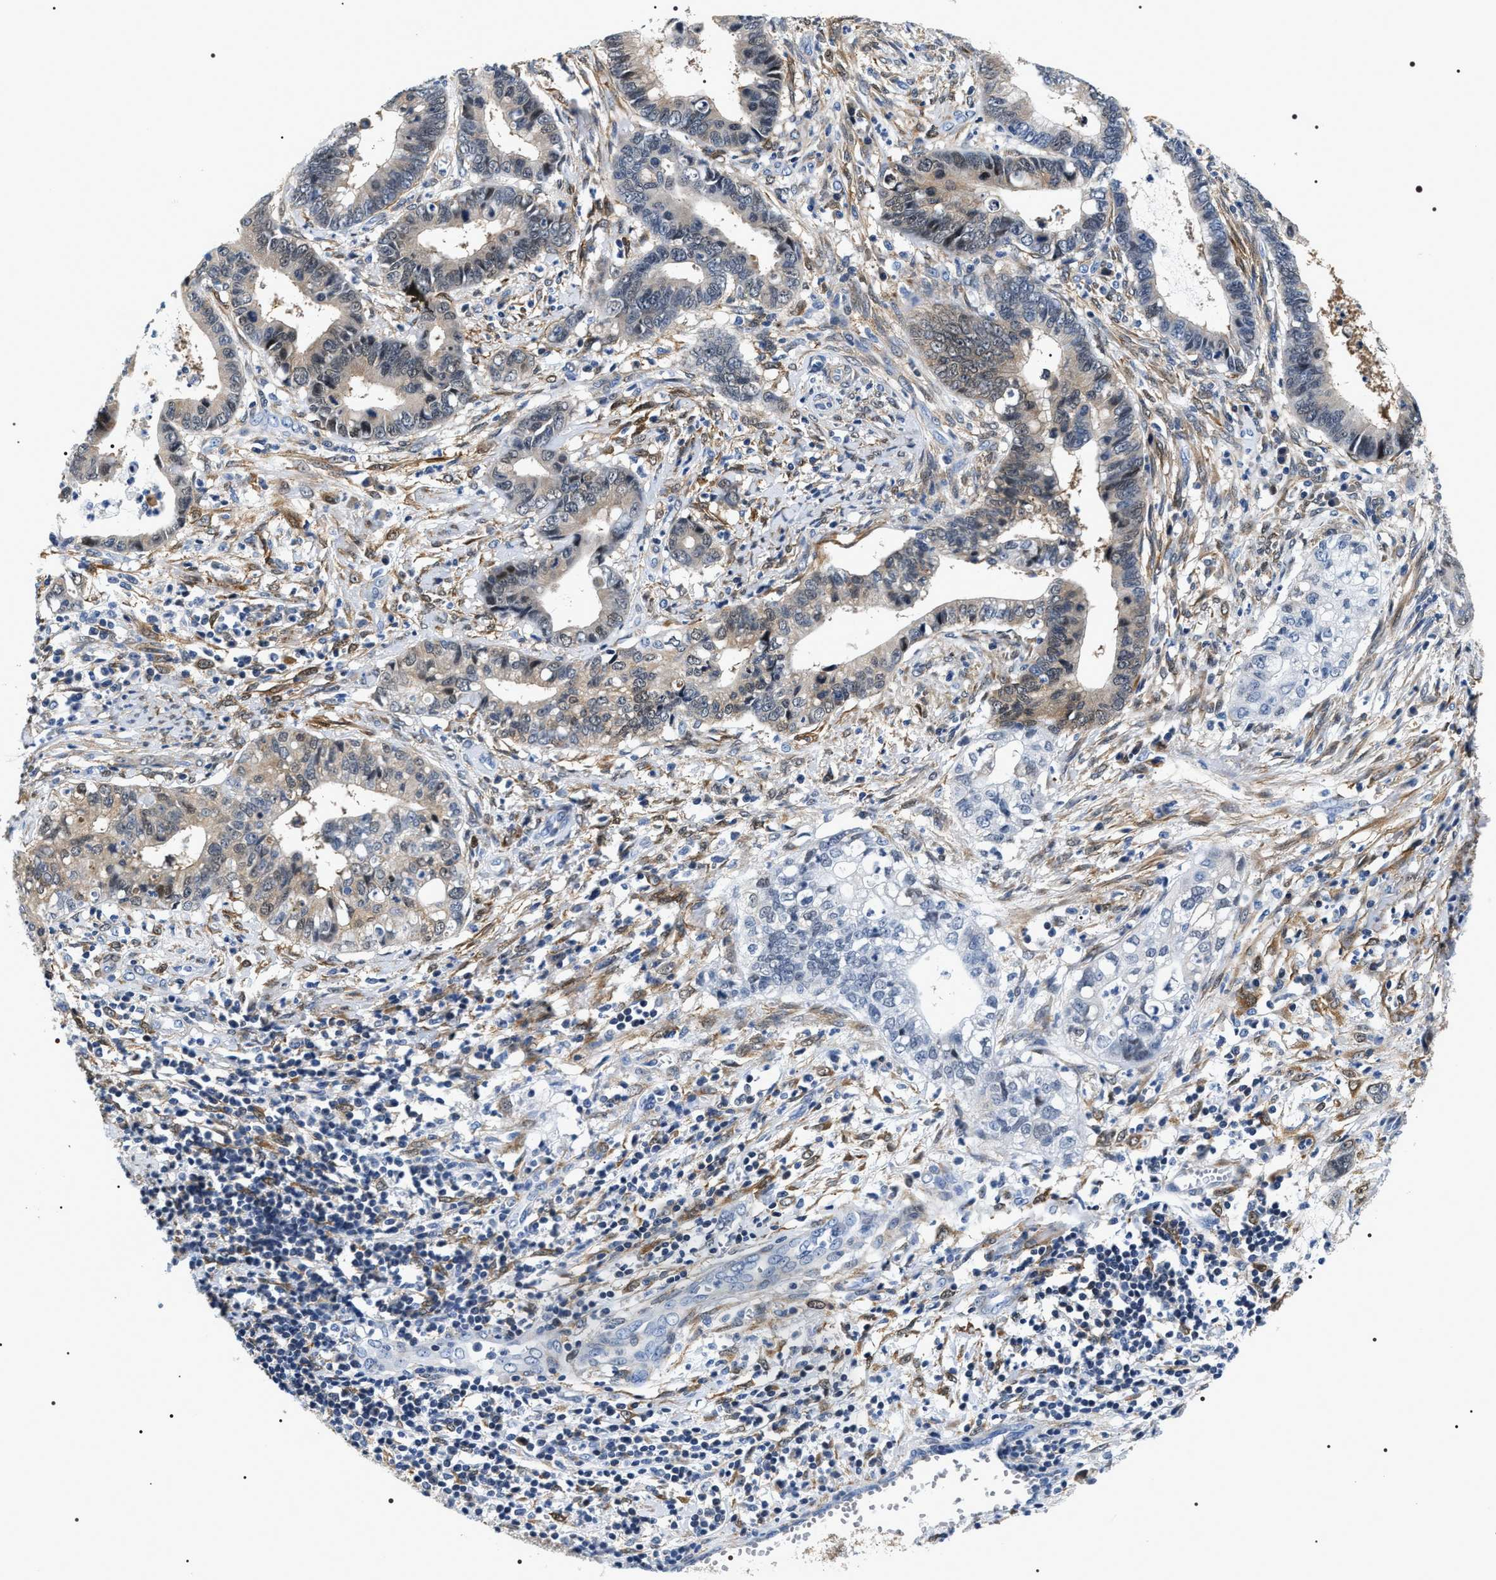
{"staining": {"intensity": "weak", "quantity": "<25%", "location": "cytoplasmic/membranous"}, "tissue": "cervical cancer", "cell_type": "Tumor cells", "image_type": "cancer", "snomed": [{"axis": "morphology", "description": "Adenocarcinoma, NOS"}, {"axis": "topography", "description": "Cervix"}], "caption": "Immunohistochemistry (IHC) micrograph of neoplastic tissue: cervical adenocarcinoma stained with DAB displays no significant protein positivity in tumor cells.", "gene": "BAG2", "patient": {"sex": "female", "age": 44}}